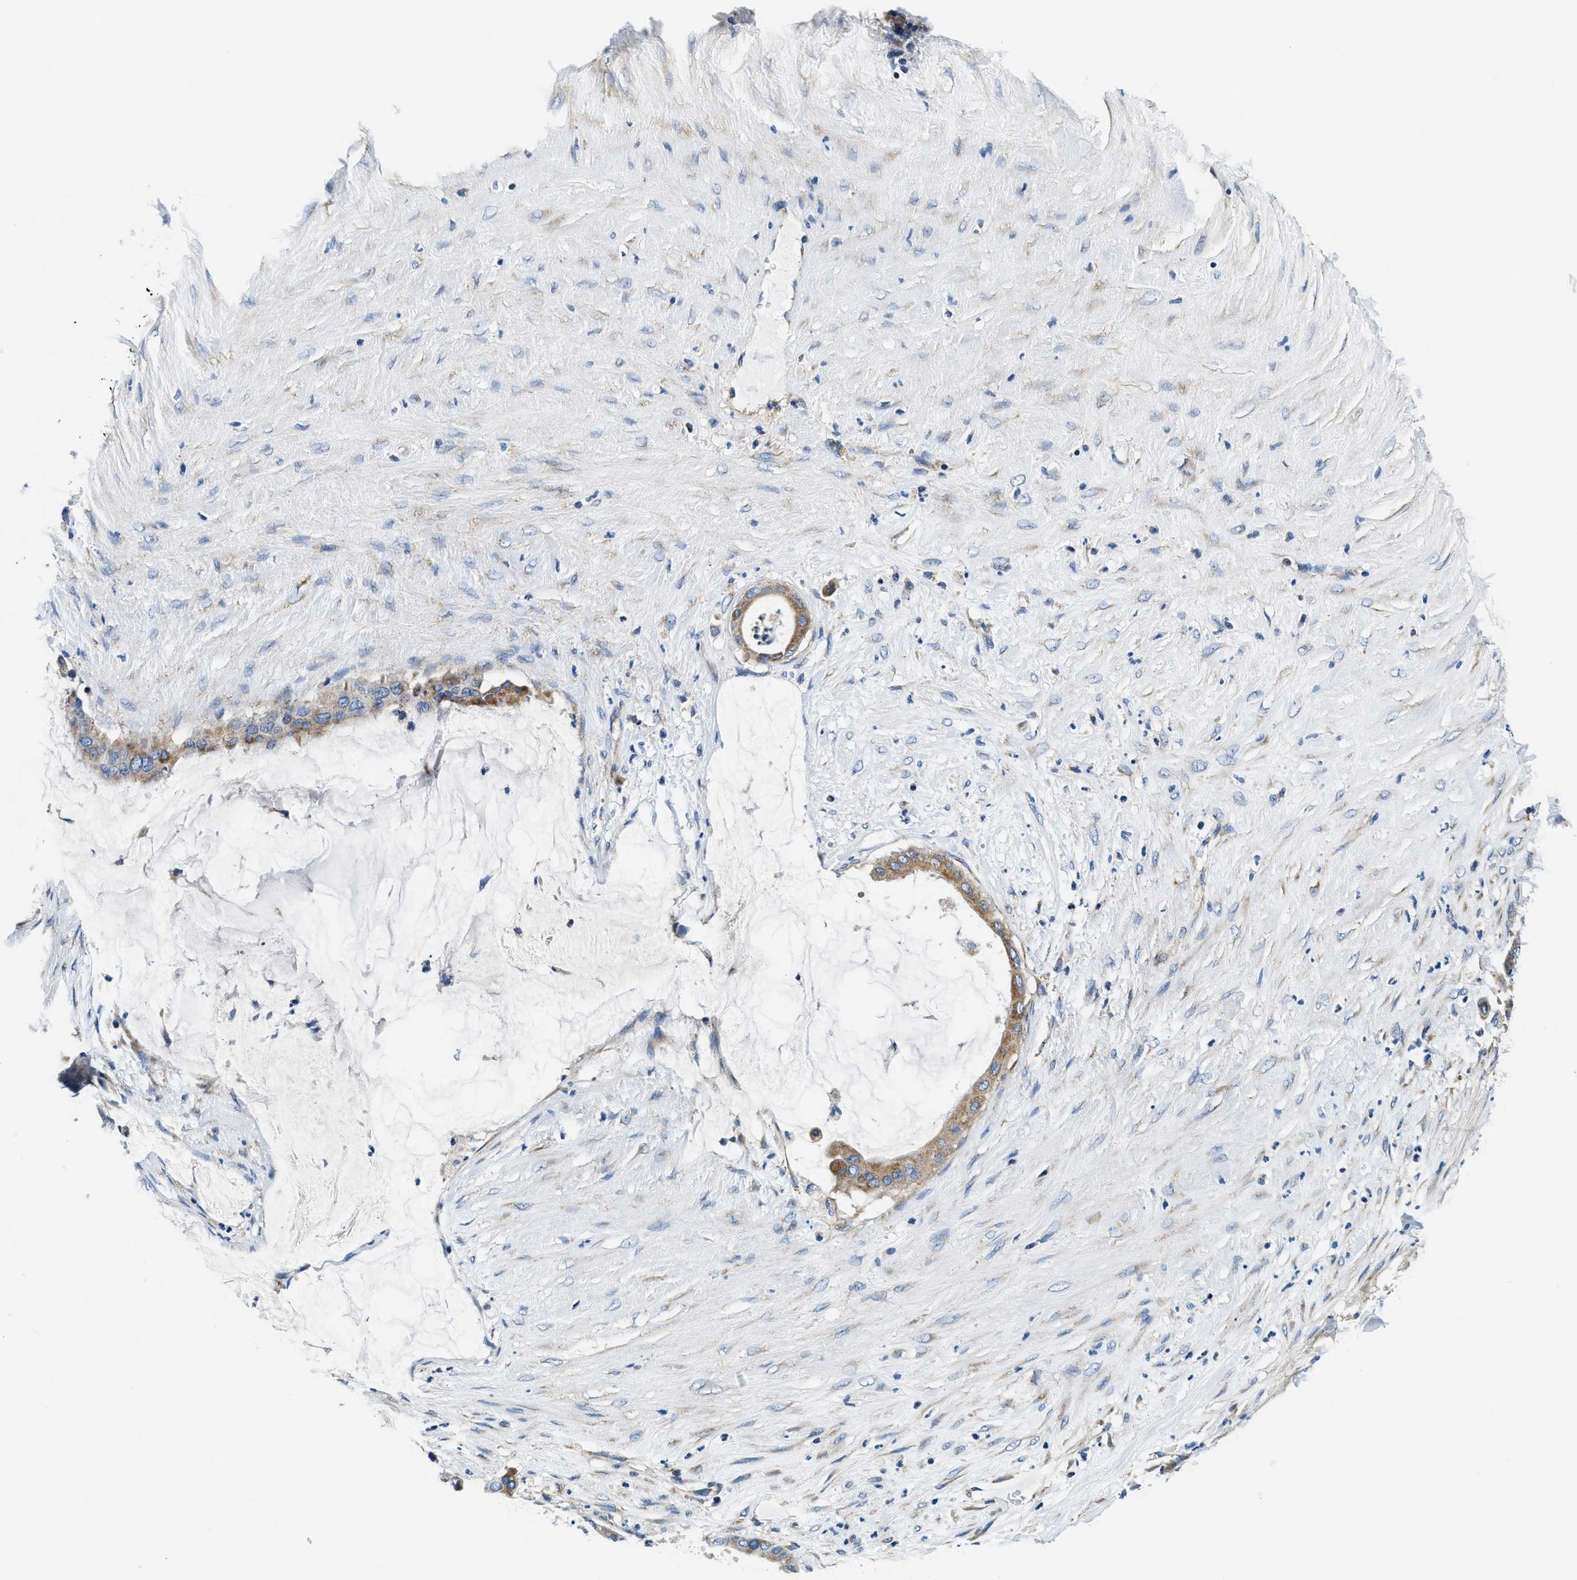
{"staining": {"intensity": "moderate", "quantity": ">75%", "location": "cytoplasmic/membranous"}, "tissue": "pancreatic cancer", "cell_type": "Tumor cells", "image_type": "cancer", "snomed": [{"axis": "morphology", "description": "Adenocarcinoma, NOS"}, {"axis": "topography", "description": "Pancreas"}], "caption": "Moderate cytoplasmic/membranous protein positivity is identified in about >75% of tumor cells in adenocarcinoma (pancreatic).", "gene": "SAMD4B", "patient": {"sex": "male", "age": 41}}